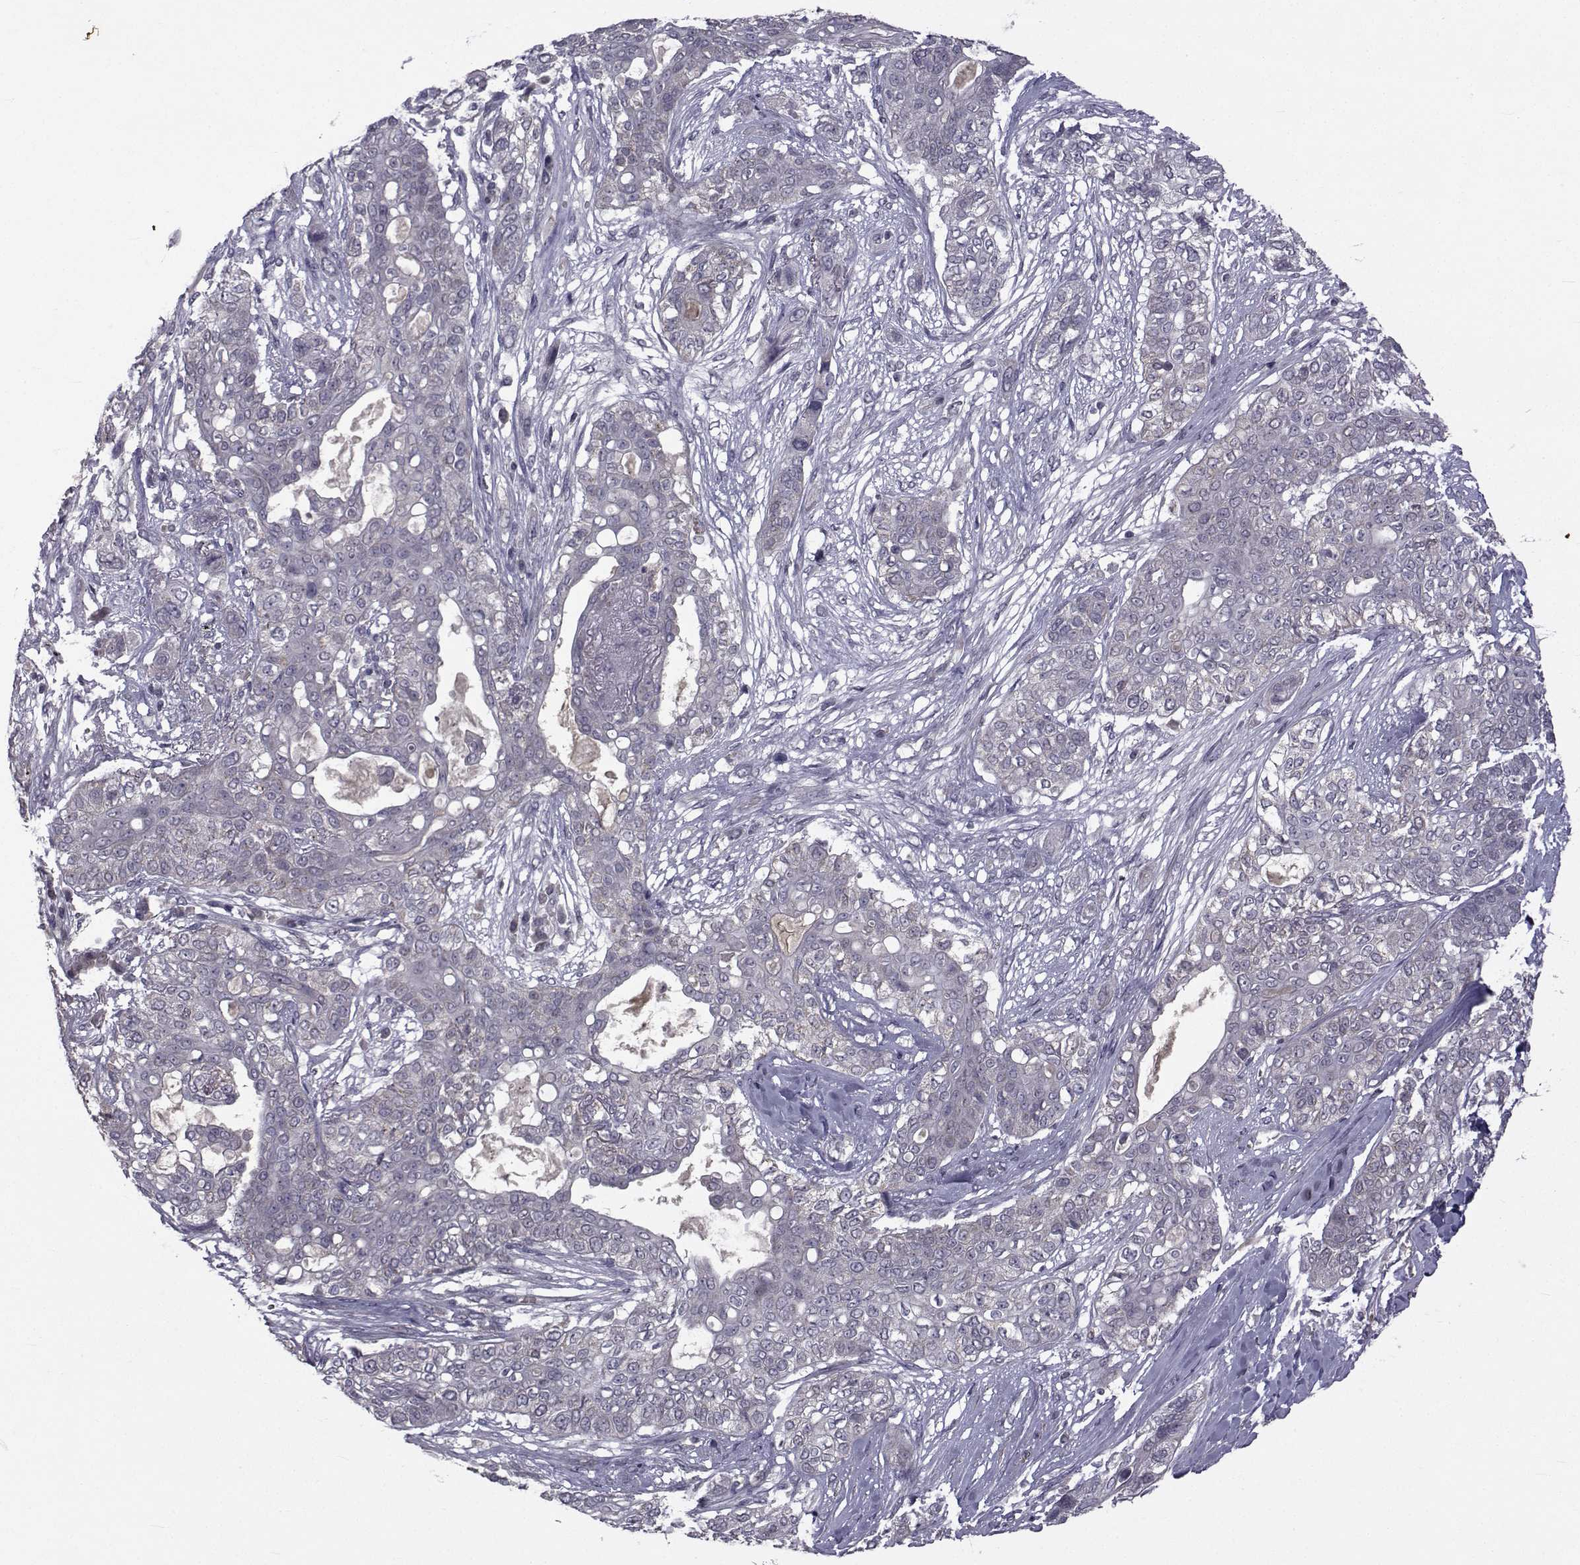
{"staining": {"intensity": "negative", "quantity": "none", "location": "none"}, "tissue": "lung cancer", "cell_type": "Tumor cells", "image_type": "cancer", "snomed": [{"axis": "morphology", "description": "Squamous cell carcinoma, NOS"}, {"axis": "topography", "description": "Lung"}], "caption": "The immunohistochemistry image has no significant staining in tumor cells of squamous cell carcinoma (lung) tissue.", "gene": "FDXR", "patient": {"sex": "female", "age": 70}}